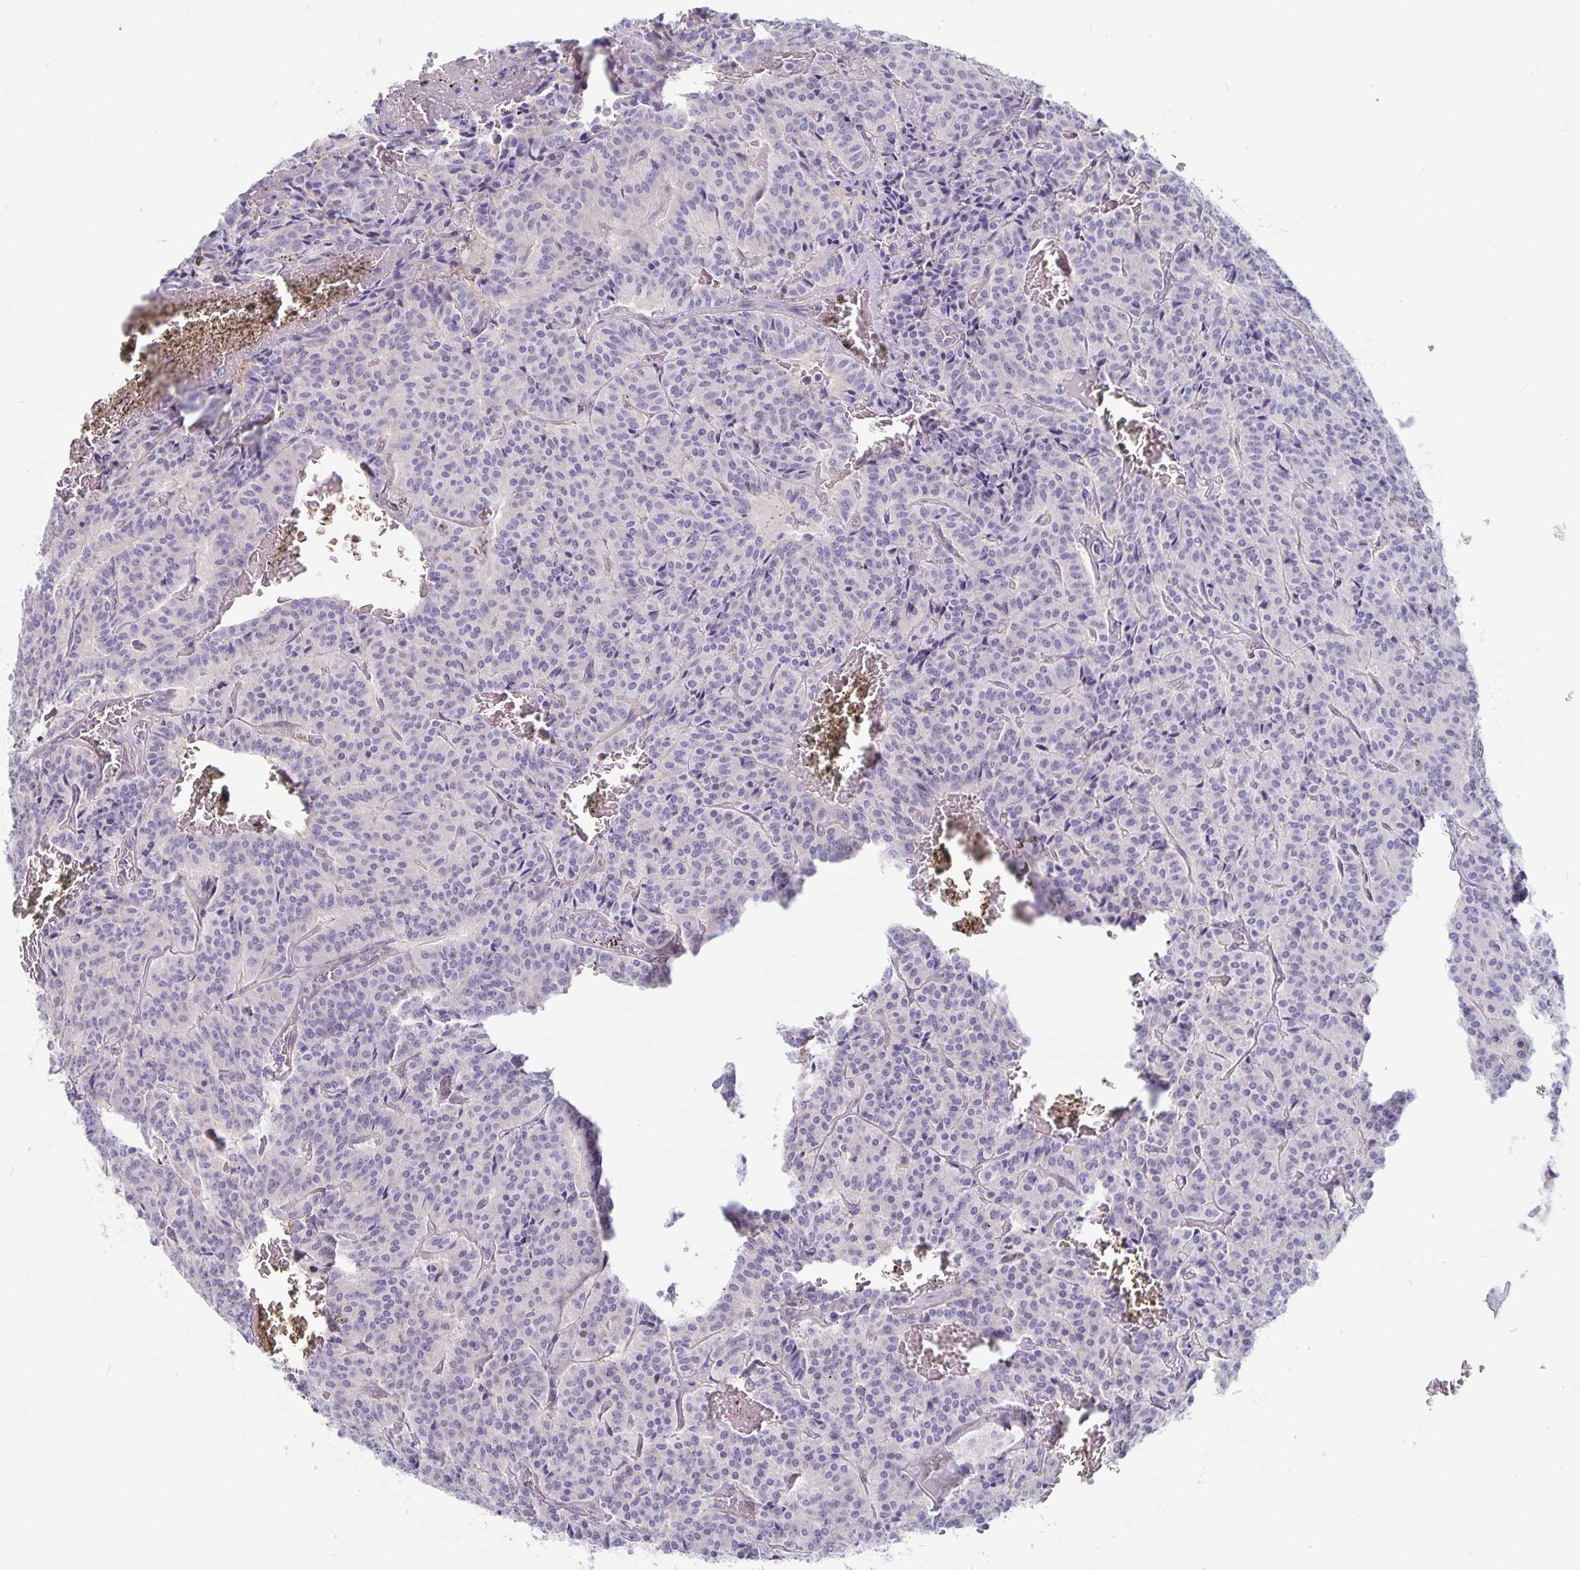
{"staining": {"intensity": "negative", "quantity": "none", "location": "none"}, "tissue": "carcinoid", "cell_type": "Tumor cells", "image_type": "cancer", "snomed": [{"axis": "morphology", "description": "Carcinoid, malignant, NOS"}, {"axis": "topography", "description": "Lung"}], "caption": "The IHC photomicrograph has no significant expression in tumor cells of carcinoid tissue.", "gene": "PLCB3", "patient": {"sex": "male", "age": 70}}